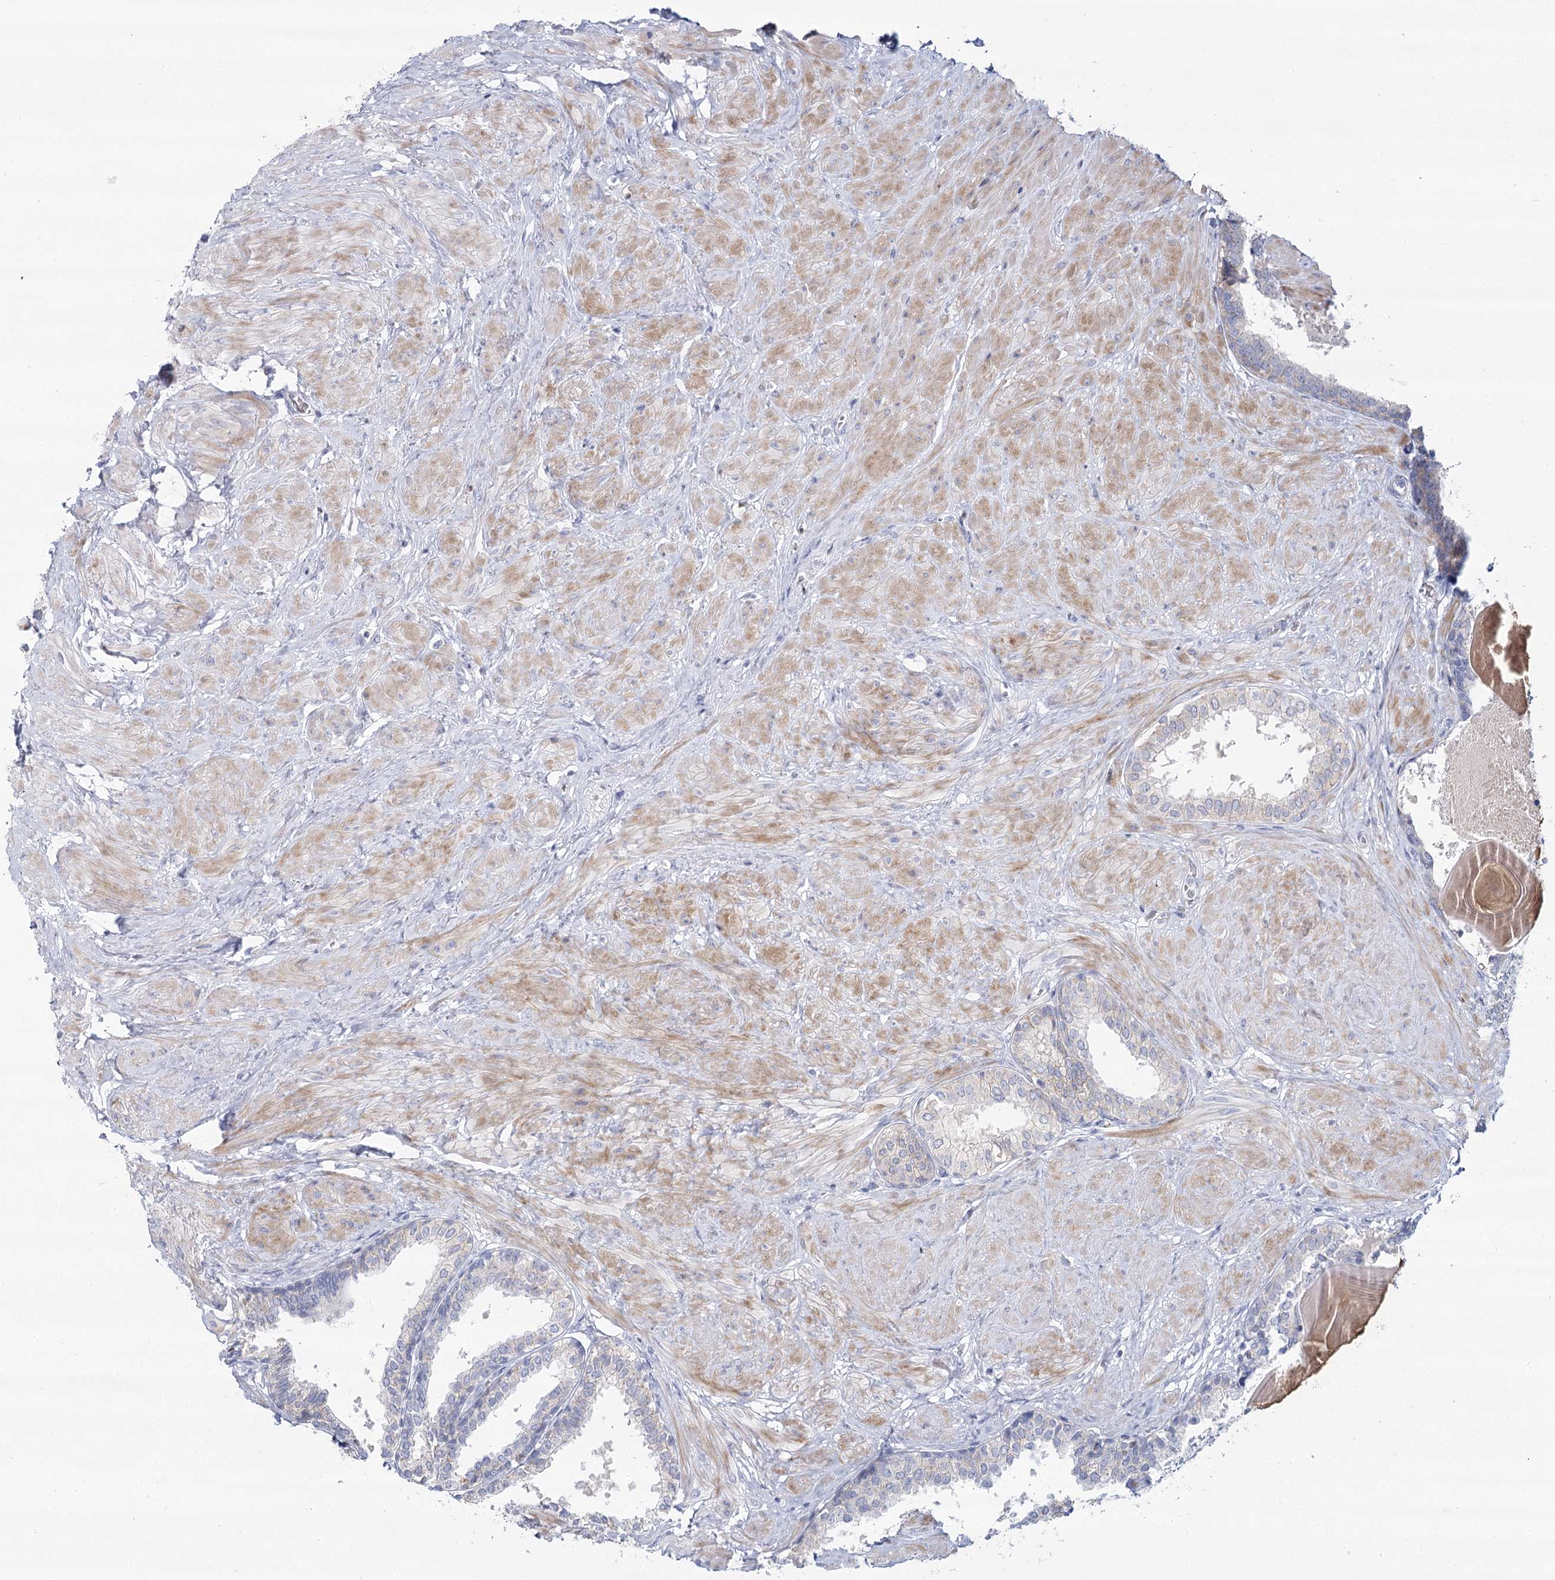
{"staining": {"intensity": "negative", "quantity": "none", "location": "none"}, "tissue": "prostate", "cell_type": "Glandular cells", "image_type": "normal", "snomed": [{"axis": "morphology", "description": "Normal tissue, NOS"}, {"axis": "topography", "description": "Prostate"}], "caption": "Immunohistochemistry (IHC) photomicrograph of unremarkable prostate: prostate stained with DAB exhibits no significant protein staining in glandular cells. (Stains: DAB (3,3'-diaminobenzidine) immunohistochemistry (IHC) with hematoxylin counter stain, Microscopy: brightfield microscopy at high magnification).", "gene": "IGSF3", "patient": {"sex": "male", "age": 48}}